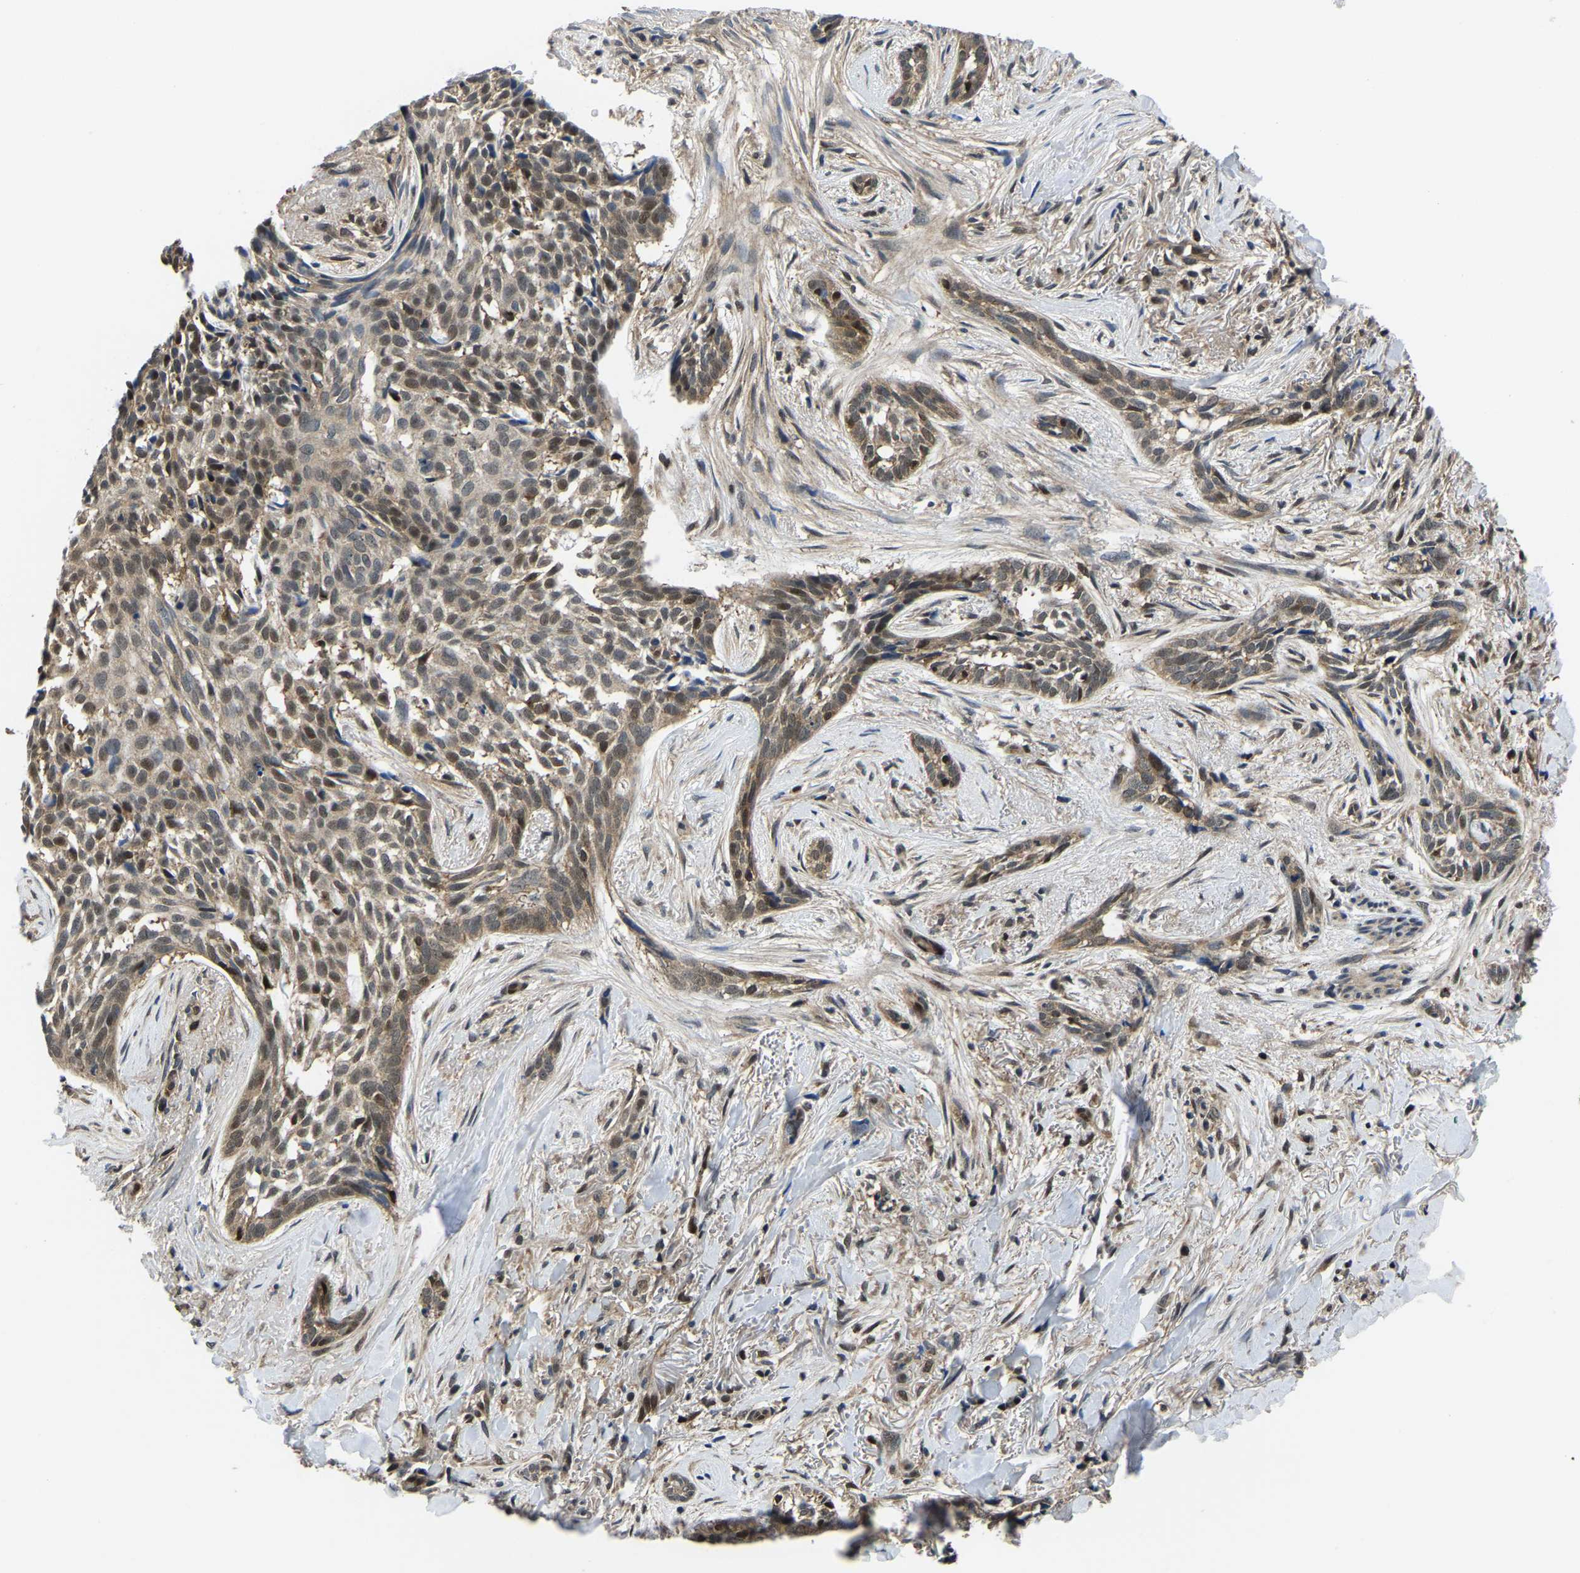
{"staining": {"intensity": "moderate", "quantity": ">75%", "location": "cytoplasmic/membranous,nuclear"}, "tissue": "skin cancer", "cell_type": "Tumor cells", "image_type": "cancer", "snomed": [{"axis": "morphology", "description": "Basal cell carcinoma"}, {"axis": "topography", "description": "Skin"}], "caption": "Immunohistochemical staining of skin basal cell carcinoma exhibits moderate cytoplasmic/membranous and nuclear protein positivity in about >75% of tumor cells. Immunohistochemistry (ihc) stains the protein in brown and the nuclei are stained blue.", "gene": "DFFA", "patient": {"sex": "female", "age": 88}}